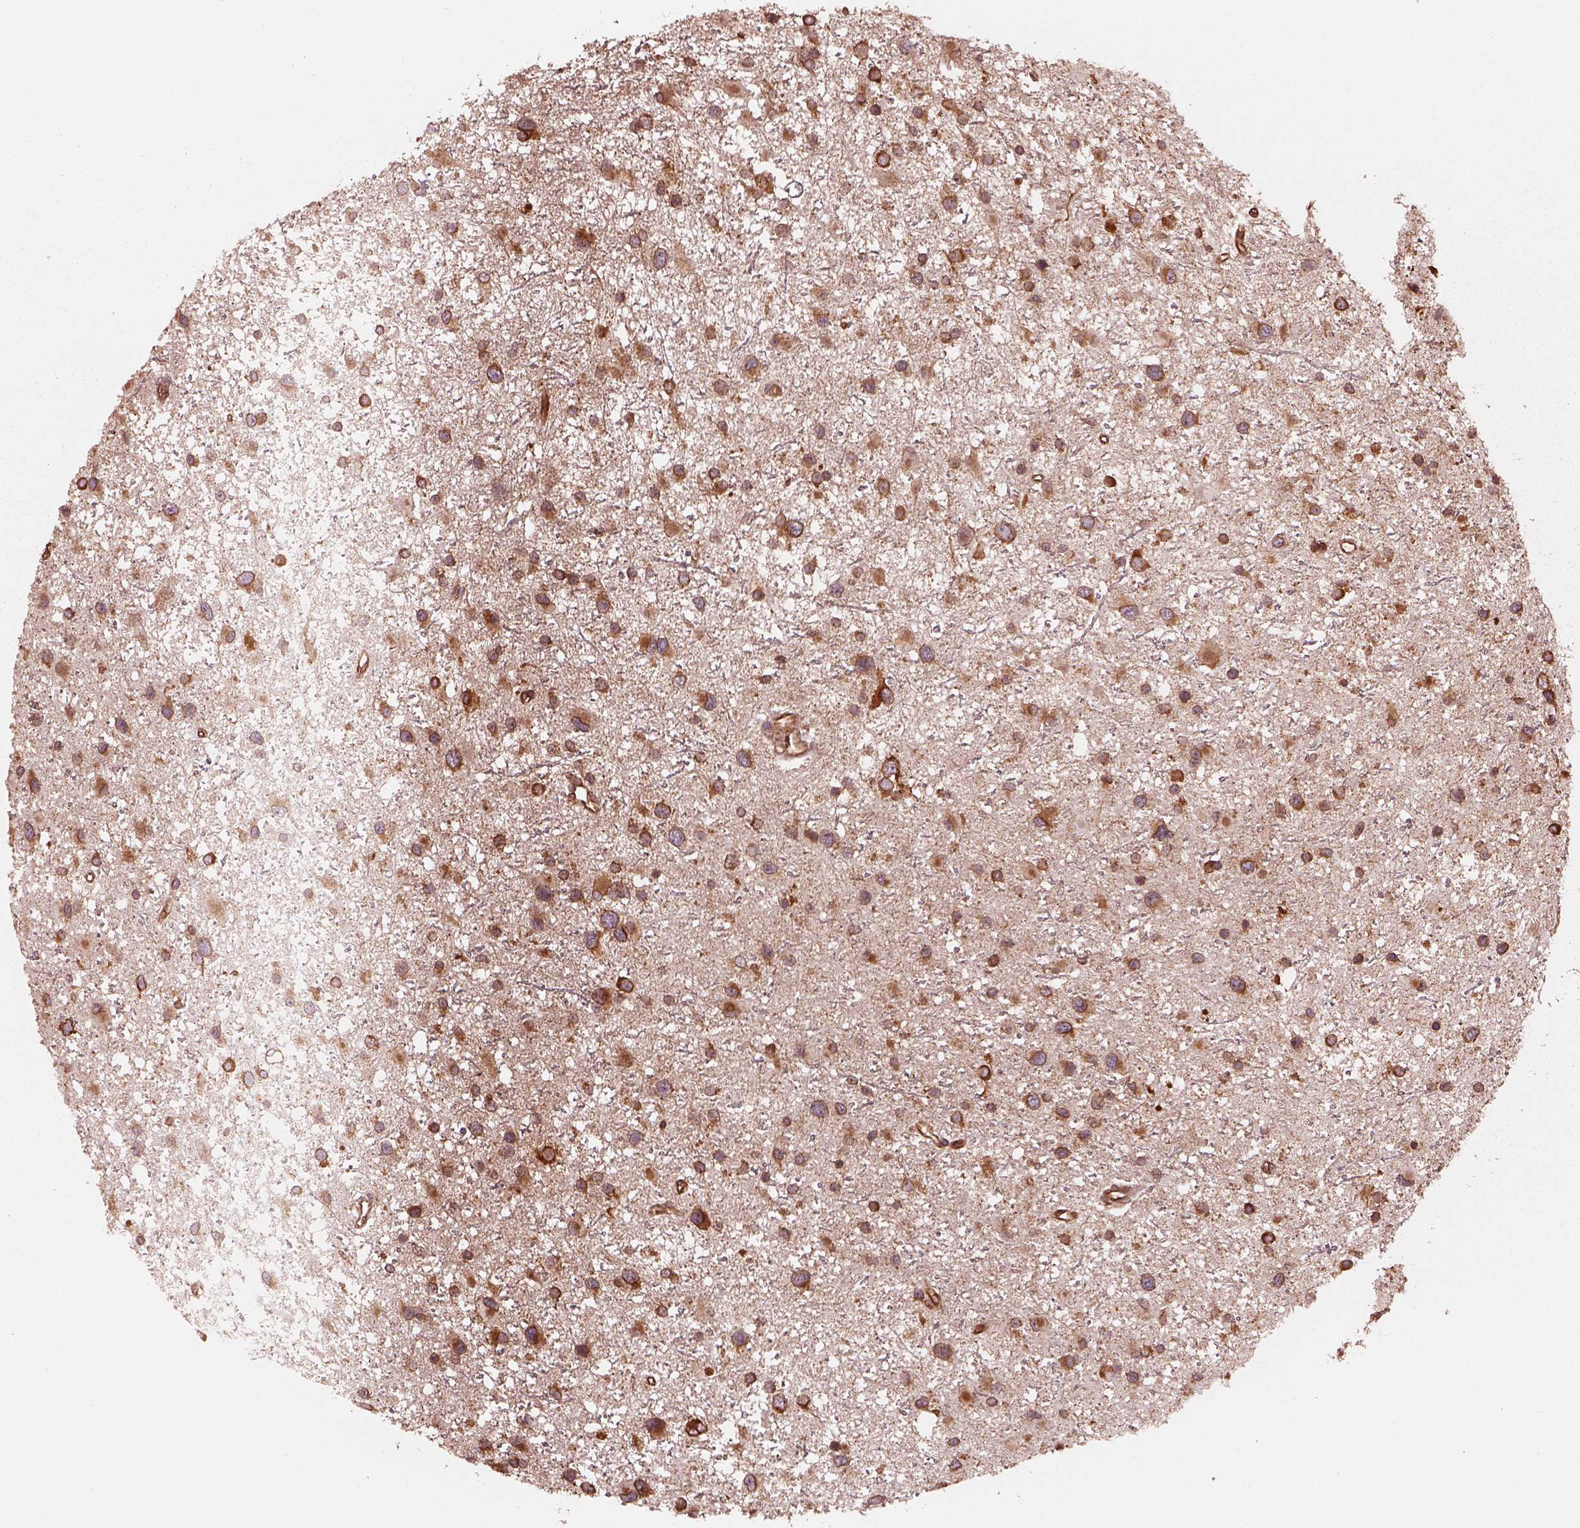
{"staining": {"intensity": "strong", "quantity": ">75%", "location": "cytoplasmic/membranous"}, "tissue": "glioma", "cell_type": "Tumor cells", "image_type": "cancer", "snomed": [{"axis": "morphology", "description": "Glioma, malignant, Low grade"}, {"axis": "topography", "description": "Brain"}], "caption": "The micrograph demonstrates a brown stain indicating the presence of a protein in the cytoplasmic/membranous of tumor cells in low-grade glioma (malignant). Immunohistochemistry (ihc) stains the protein in brown and the nuclei are stained blue.", "gene": "AGPAT1", "patient": {"sex": "female", "age": 32}}